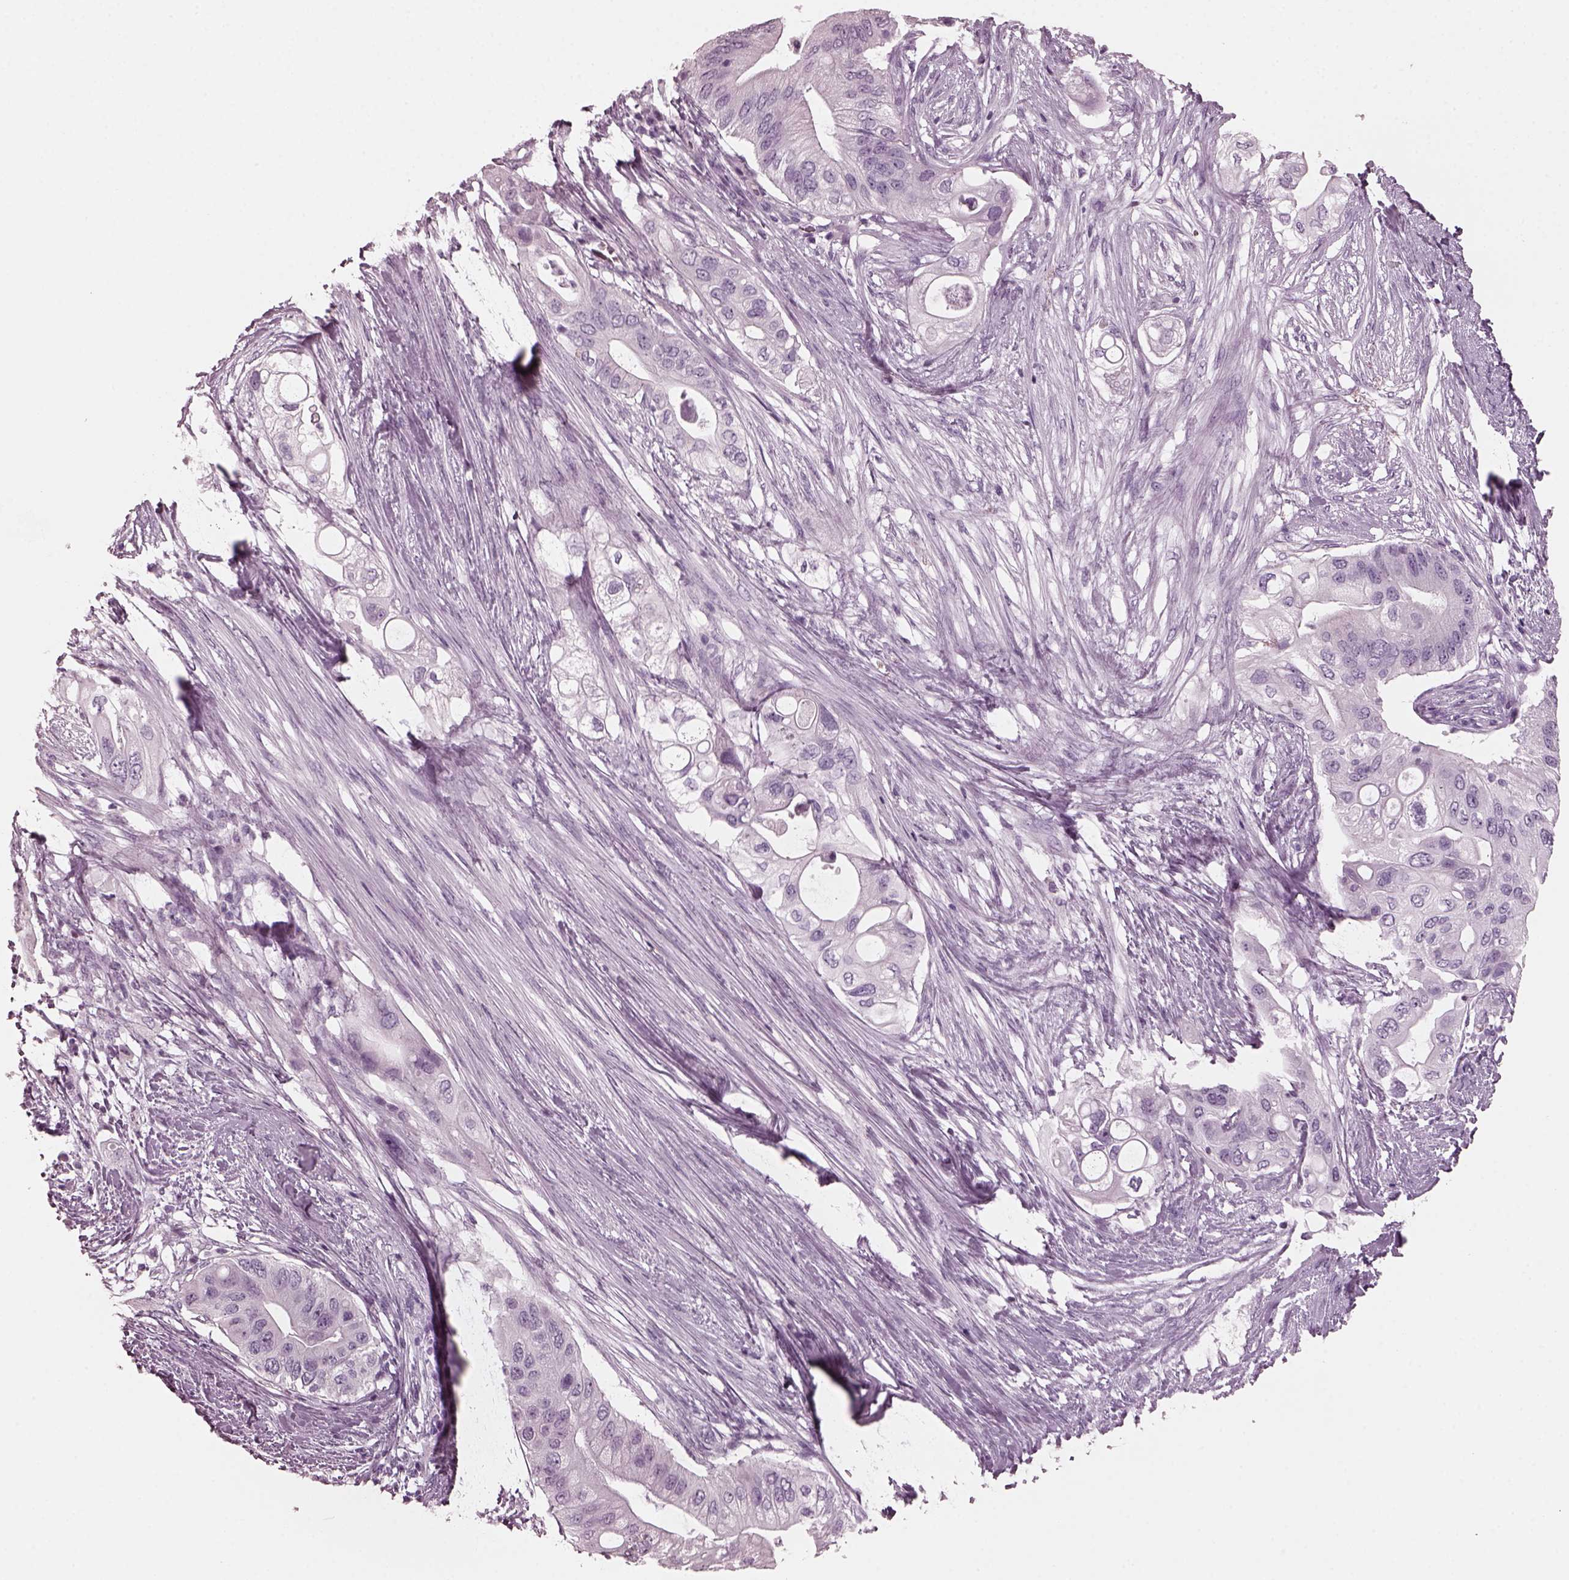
{"staining": {"intensity": "negative", "quantity": "none", "location": "none"}, "tissue": "pancreatic cancer", "cell_type": "Tumor cells", "image_type": "cancer", "snomed": [{"axis": "morphology", "description": "Adenocarcinoma, NOS"}, {"axis": "topography", "description": "Pancreas"}], "caption": "Tumor cells show no significant protein staining in pancreatic cancer.", "gene": "RCVRN", "patient": {"sex": "female", "age": 72}}